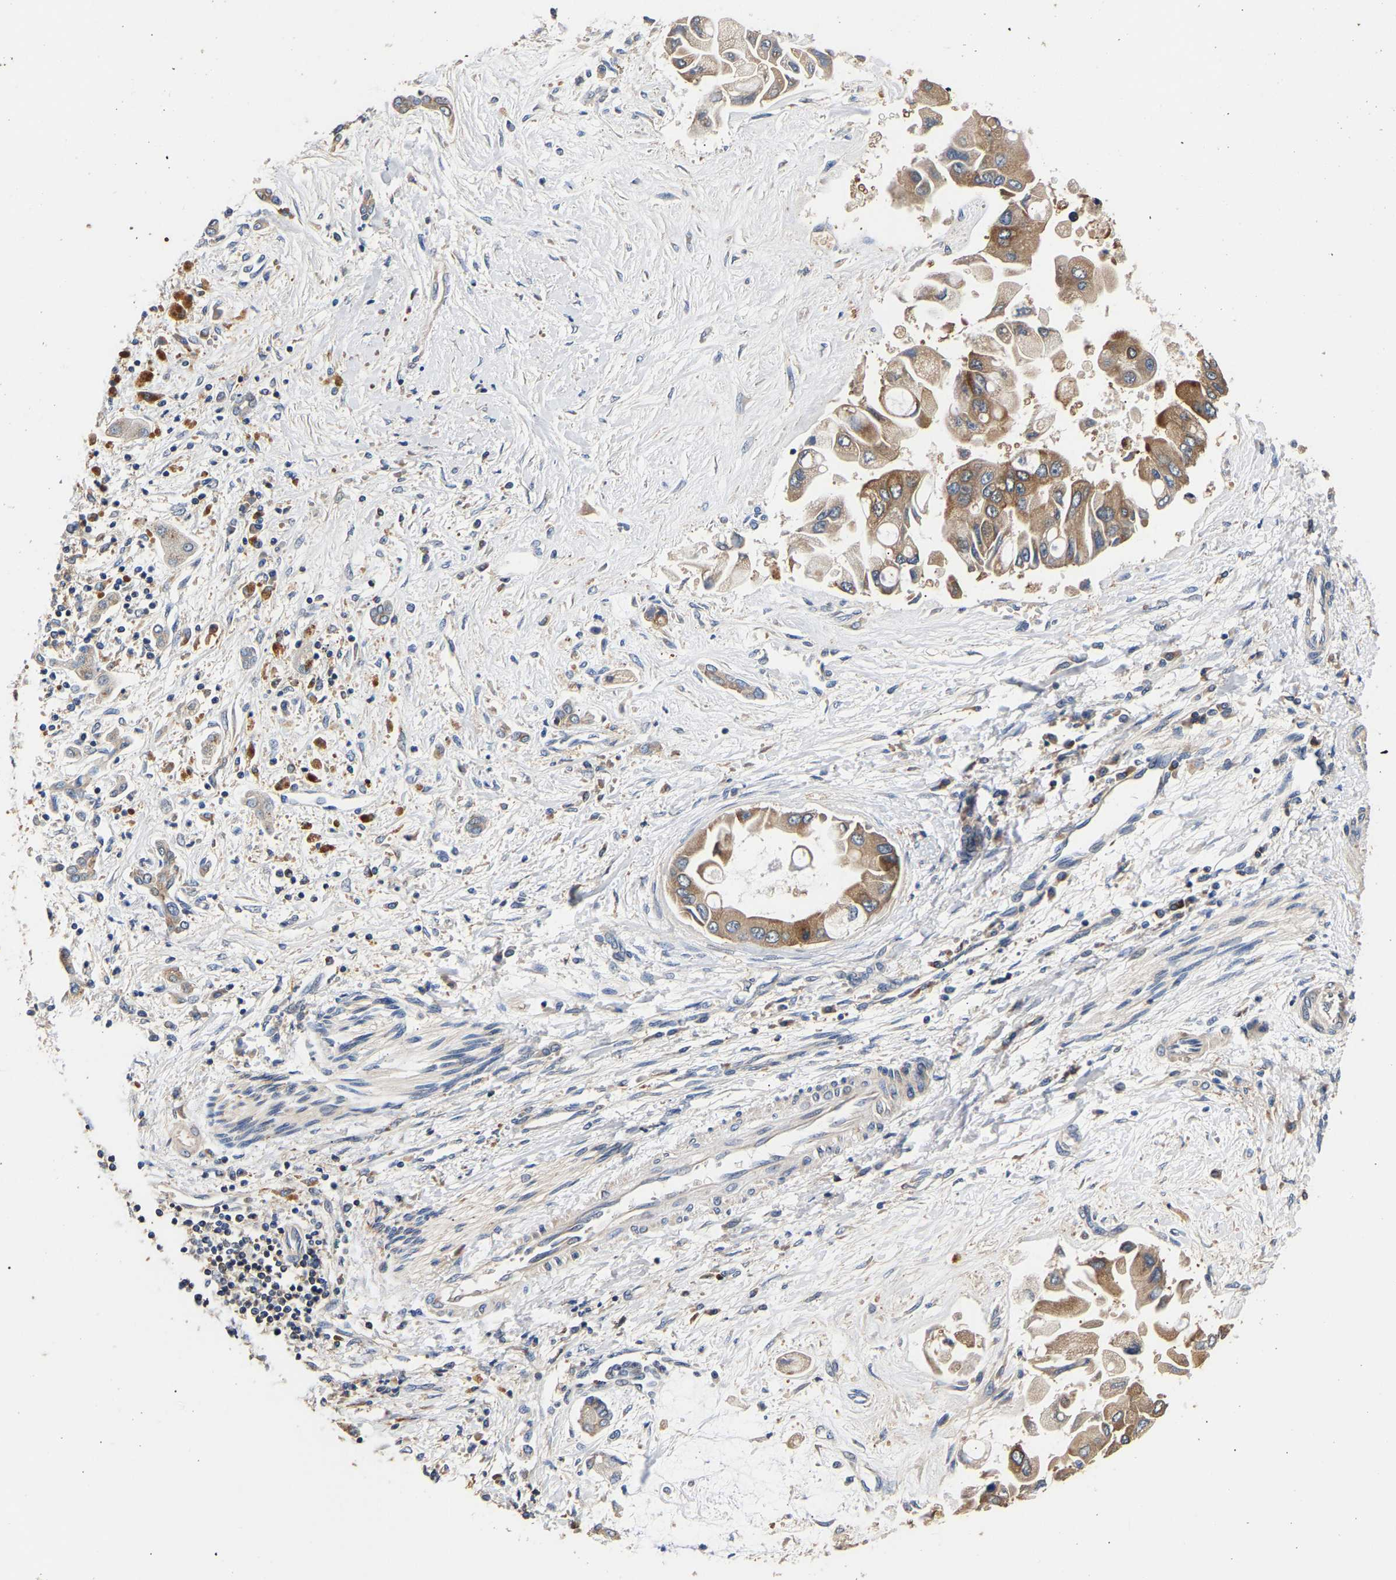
{"staining": {"intensity": "moderate", "quantity": ">75%", "location": "cytoplasmic/membranous"}, "tissue": "liver cancer", "cell_type": "Tumor cells", "image_type": "cancer", "snomed": [{"axis": "morphology", "description": "Cholangiocarcinoma"}, {"axis": "topography", "description": "Liver"}], "caption": "Liver cancer (cholangiocarcinoma) tissue displays moderate cytoplasmic/membranous positivity in approximately >75% of tumor cells, visualized by immunohistochemistry. Nuclei are stained in blue.", "gene": "LRBA", "patient": {"sex": "male", "age": 50}}